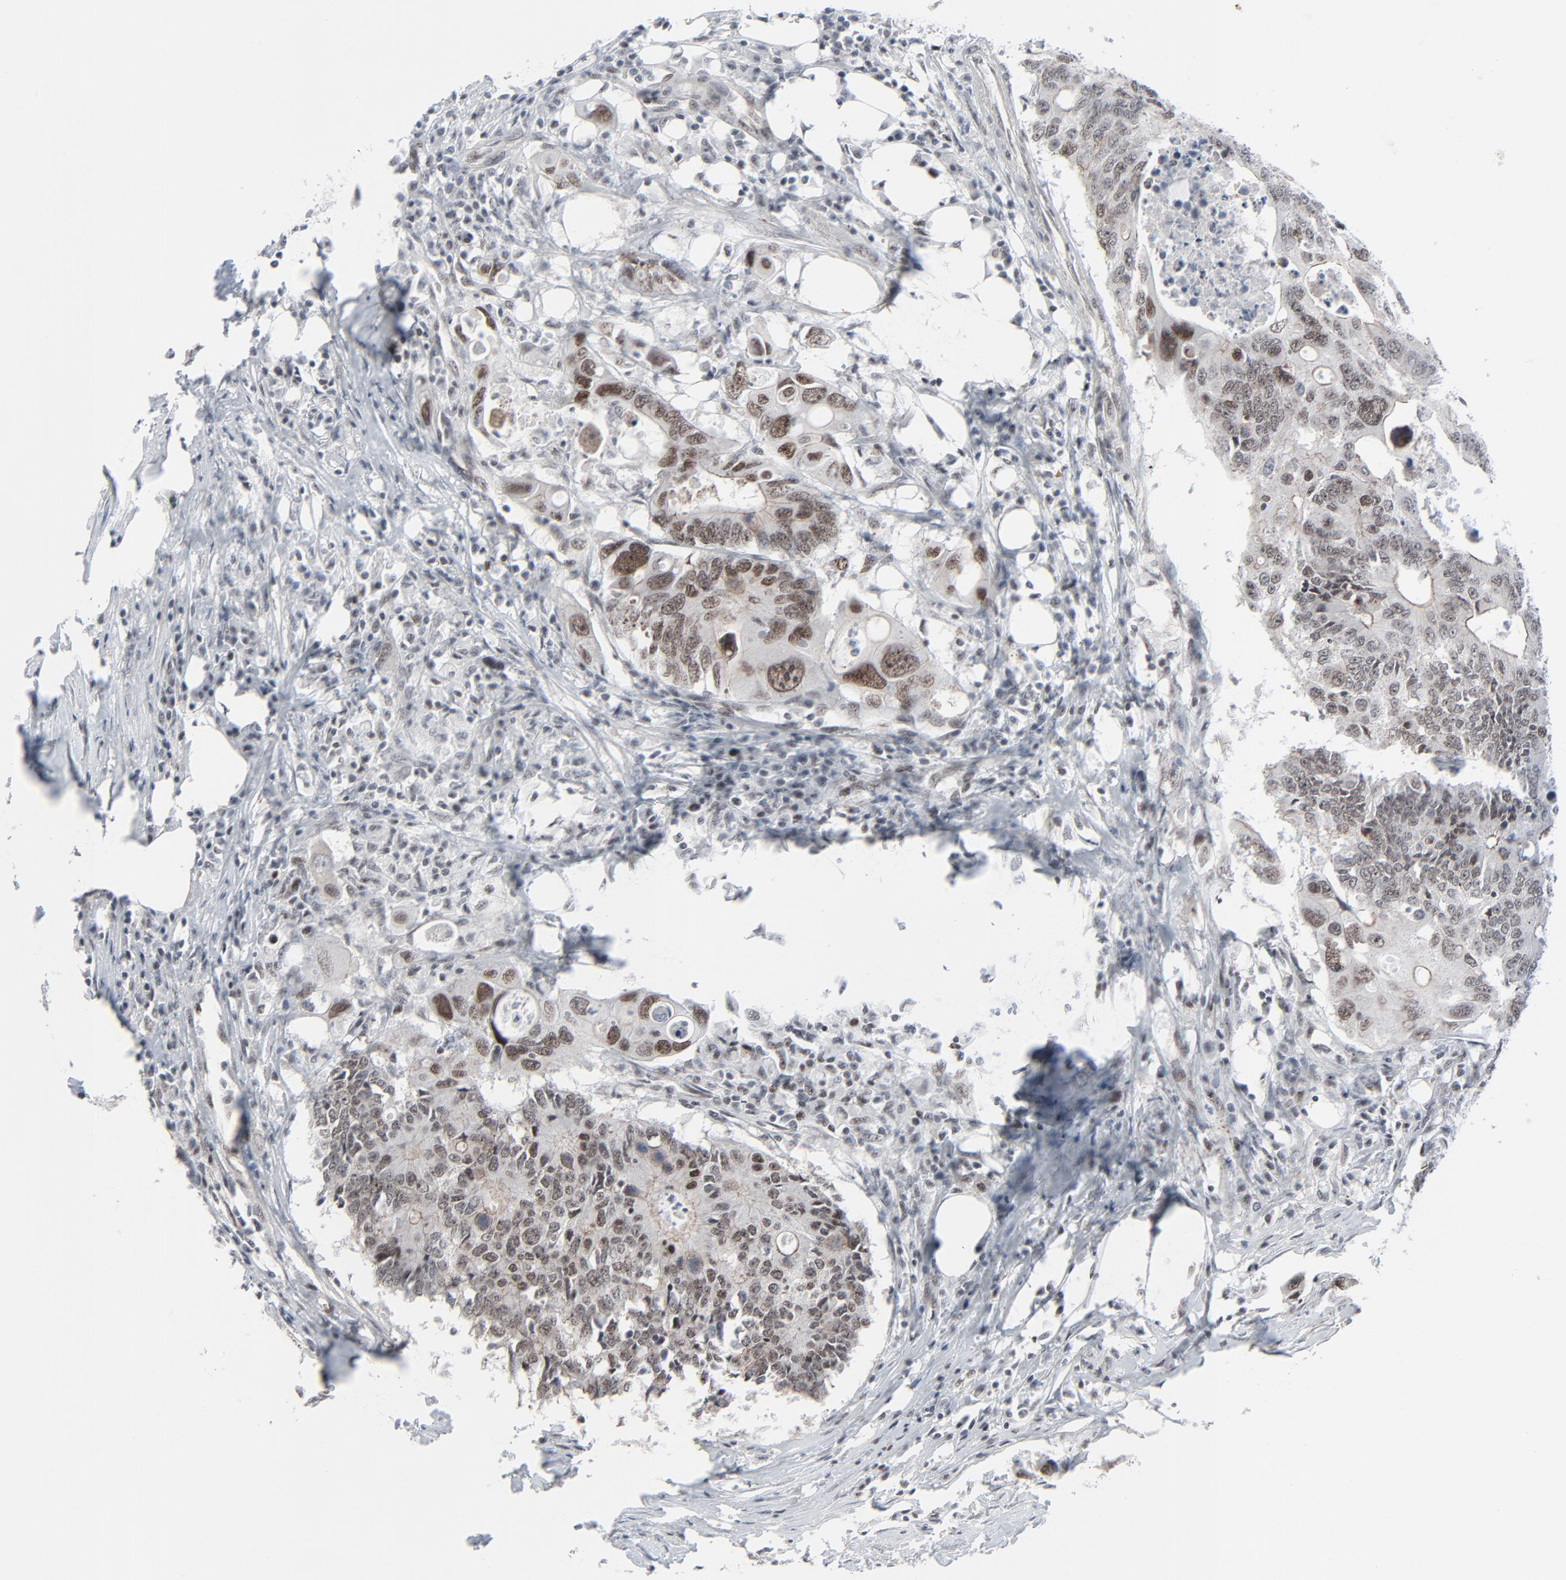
{"staining": {"intensity": "moderate", "quantity": "25%-75%", "location": "nuclear"}, "tissue": "colorectal cancer", "cell_type": "Tumor cells", "image_type": "cancer", "snomed": [{"axis": "morphology", "description": "Adenocarcinoma, NOS"}, {"axis": "topography", "description": "Colon"}], "caption": "A photomicrograph of adenocarcinoma (colorectal) stained for a protein displays moderate nuclear brown staining in tumor cells.", "gene": "FBXO28", "patient": {"sex": "male", "age": 71}}